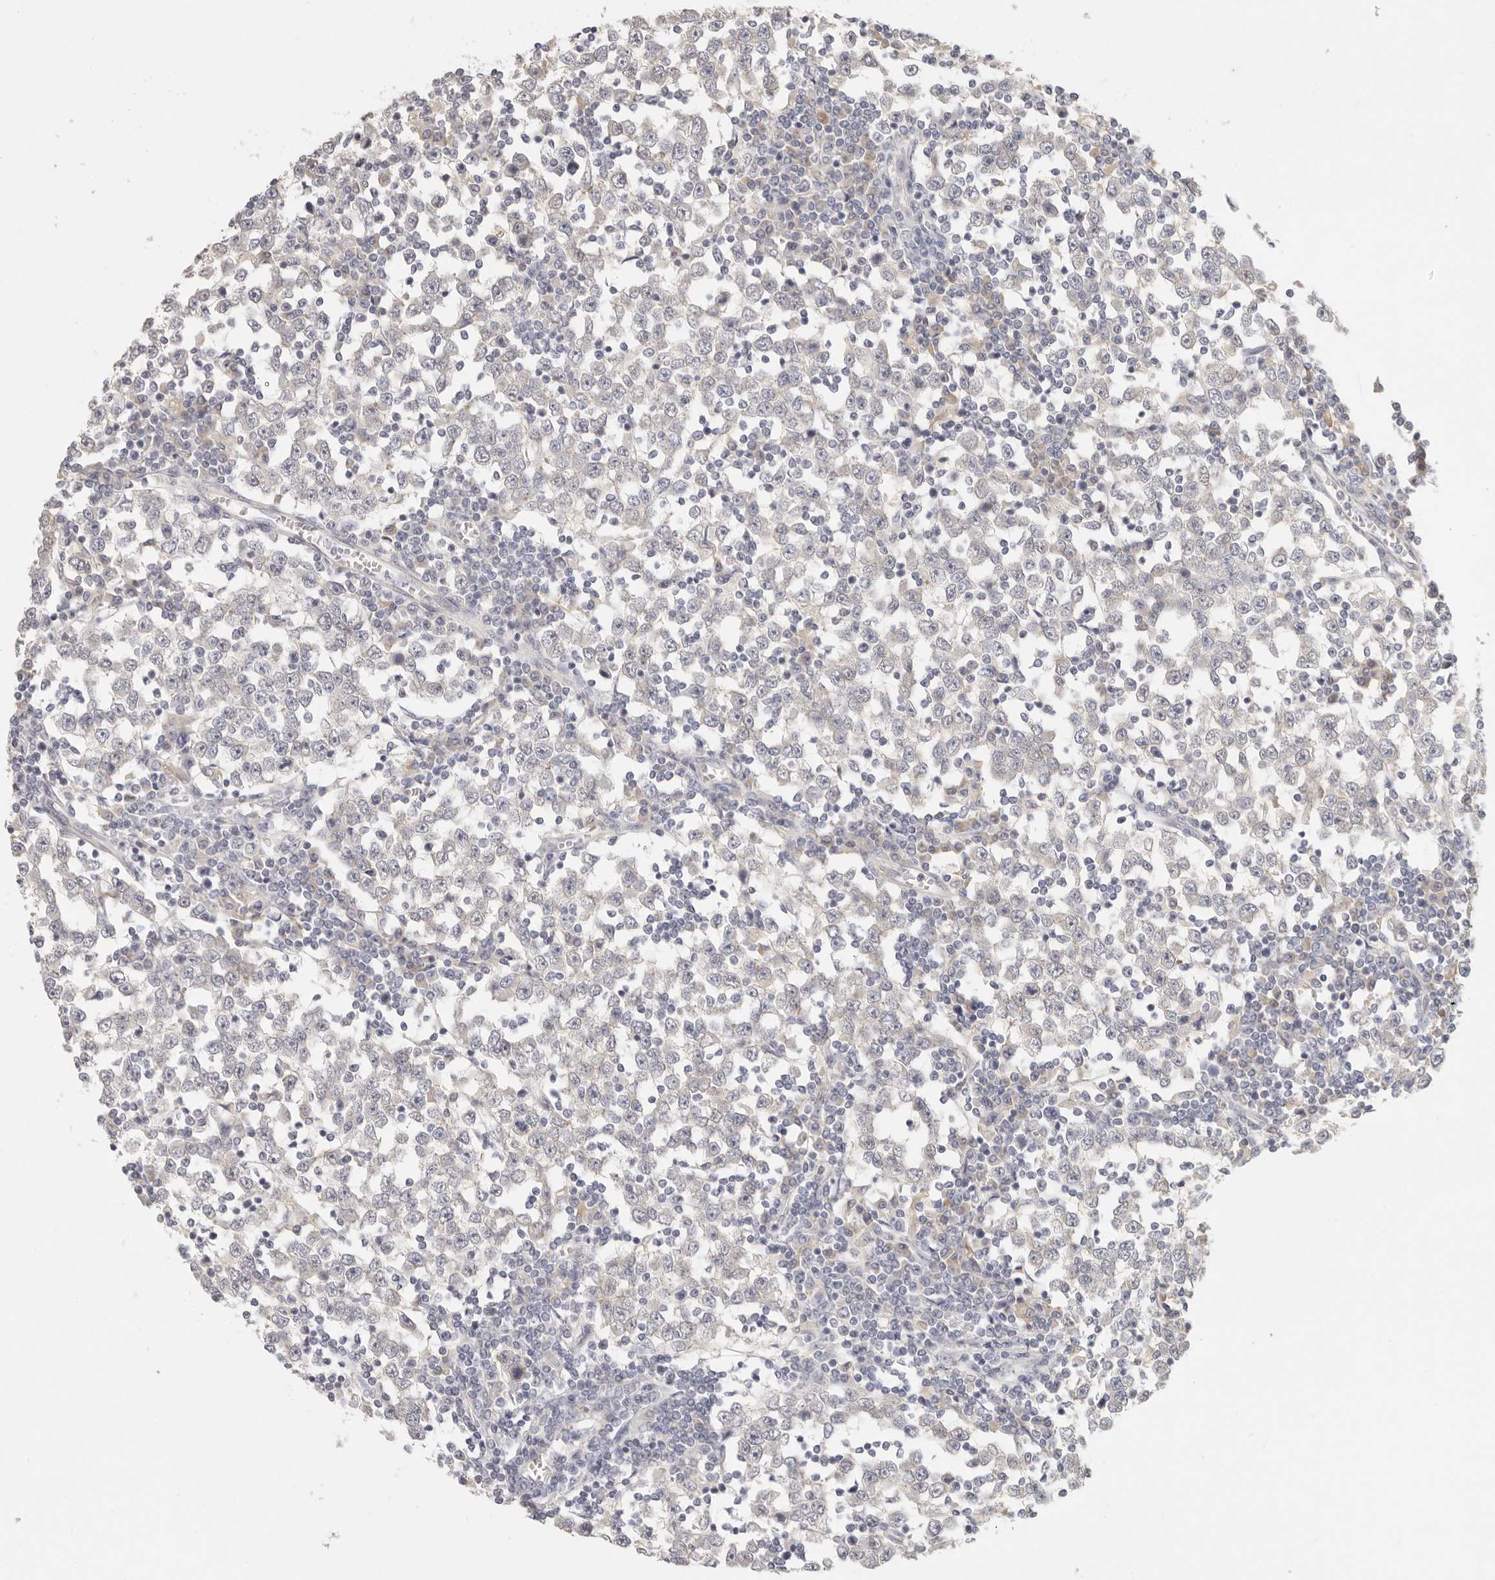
{"staining": {"intensity": "negative", "quantity": "none", "location": "none"}, "tissue": "testis cancer", "cell_type": "Tumor cells", "image_type": "cancer", "snomed": [{"axis": "morphology", "description": "Seminoma, NOS"}, {"axis": "topography", "description": "Testis"}], "caption": "This is a micrograph of immunohistochemistry (IHC) staining of testis seminoma, which shows no expression in tumor cells.", "gene": "ANXA9", "patient": {"sex": "male", "age": 65}}